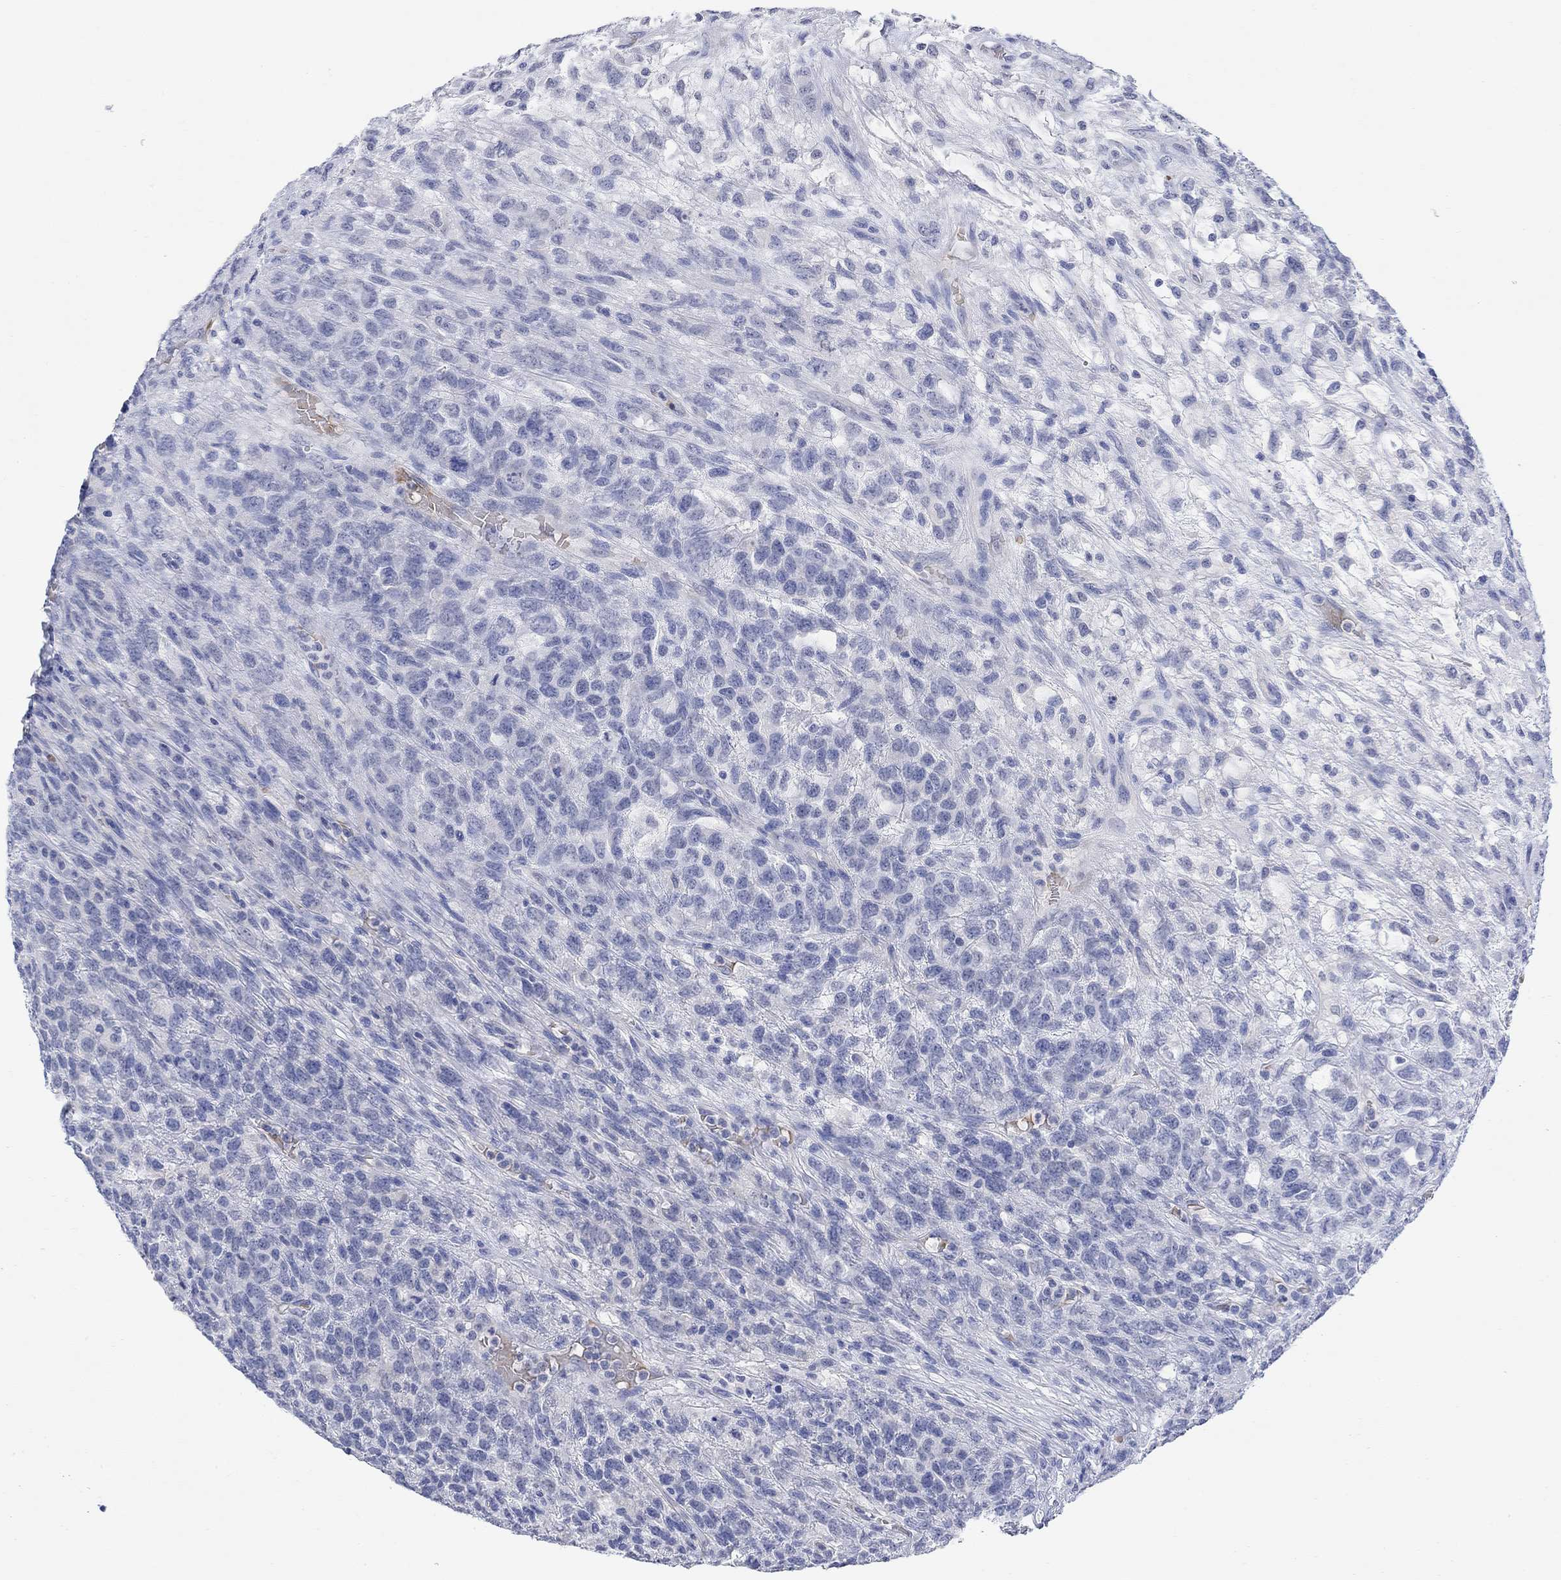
{"staining": {"intensity": "negative", "quantity": "none", "location": "none"}, "tissue": "testis cancer", "cell_type": "Tumor cells", "image_type": "cancer", "snomed": [{"axis": "morphology", "description": "Seminoma, NOS"}, {"axis": "topography", "description": "Testis"}], "caption": "DAB immunohistochemical staining of testis cancer (seminoma) exhibits no significant positivity in tumor cells. (Brightfield microscopy of DAB (3,3'-diaminobenzidine) immunohistochemistry at high magnification).", "gene": "TMEM255A", "patient": {"sex": "male", "age": 52}}